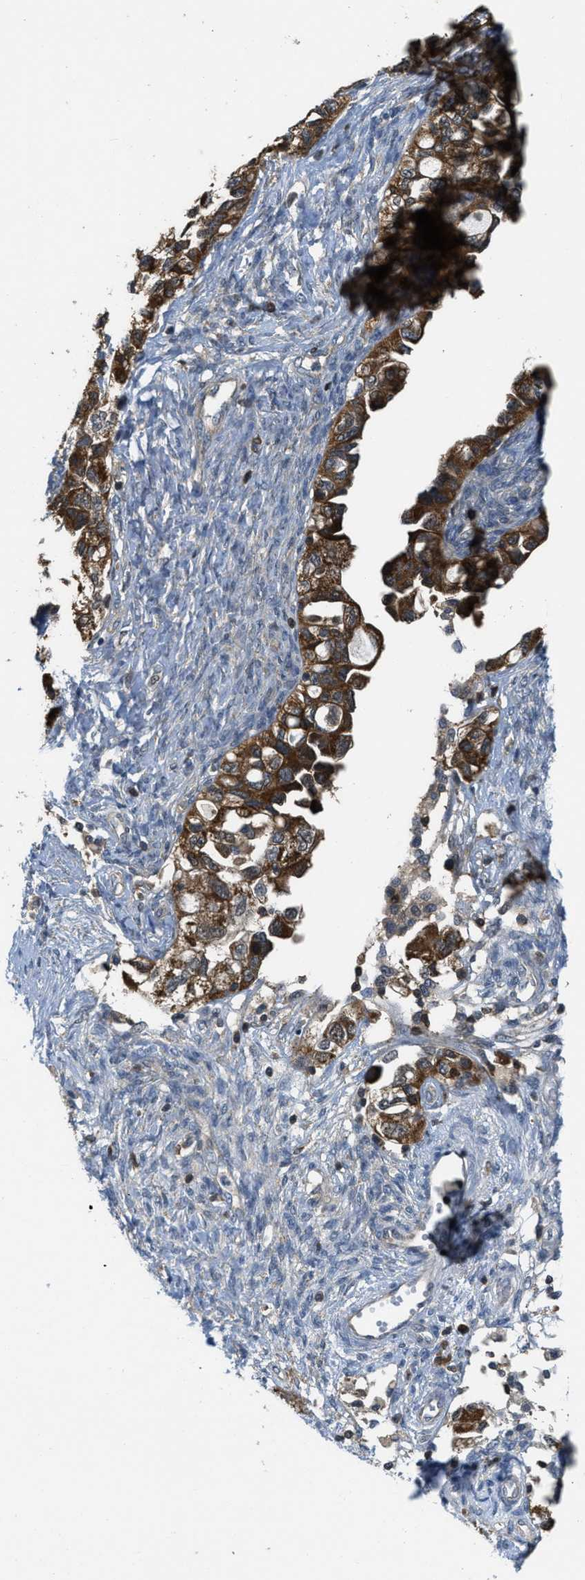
{"staining": {"intensity": "strong", "quantity": ">75%", "location": "cytoplasmic/membranous"}, "tissue": "ovarian cancer", "cell_type": "Tumor cells", "image_type": "cancer", "snomed": [{"axis": "morphology", "description": "Carcinoma, NOS"}, {"axis": "morphology", "description": "Cystadenocarcinoma, serous, NOS"}, {"axis": "topography", "description": "Ovary"}], "caption": "High-magnification brightfield microscopy of serous cystadenocarcinoma (ovarian) stained with DAB (brown) and counterstained with hematoxylin (blue). tumor cells exhibit strong cytoplasmic/membranous staining is identified in approximately>75% of cells.", "gene": "PIP5K1C", "patient": {"sex": "female", "age": 69}}